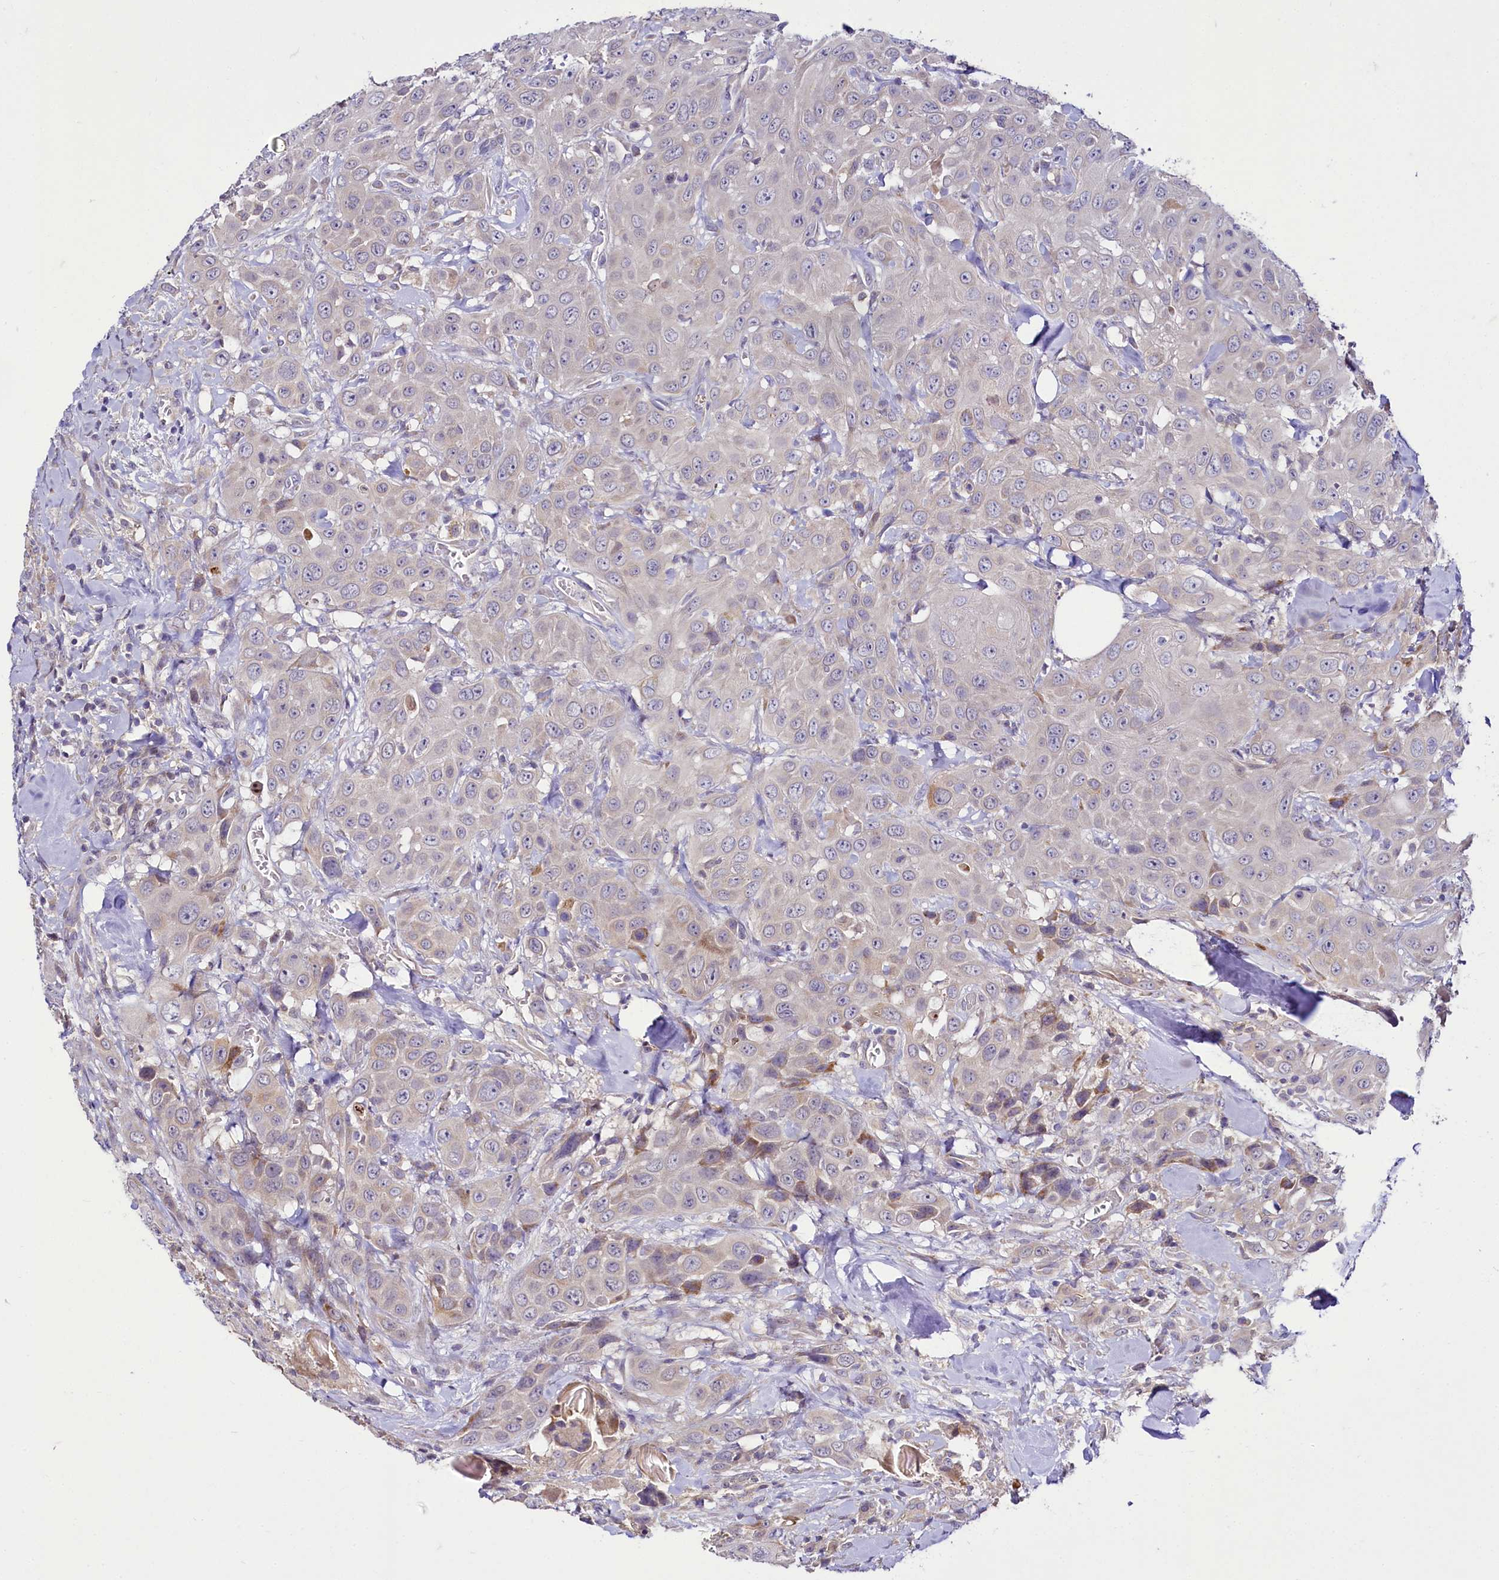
{"staining": {"intensity": "weak", "quantity": "<25%", "location": "cytoplasmic/membranous"}, "tissue": "head and neck cancer", "cell_type": "Tumor cells", "image_type": "cancer", "snomed": [{"axis": "morphology", "description": "Squamous cell carcinoma, NOS"}, {"axis": "topography", "description": "Head-Neck"}], "caption": "Tumor cells show no significant positivity in head and neck squamous cell carcinoma.", "gene": "ZC3H12C", "patient": {"sex": "male", "age": 81}}